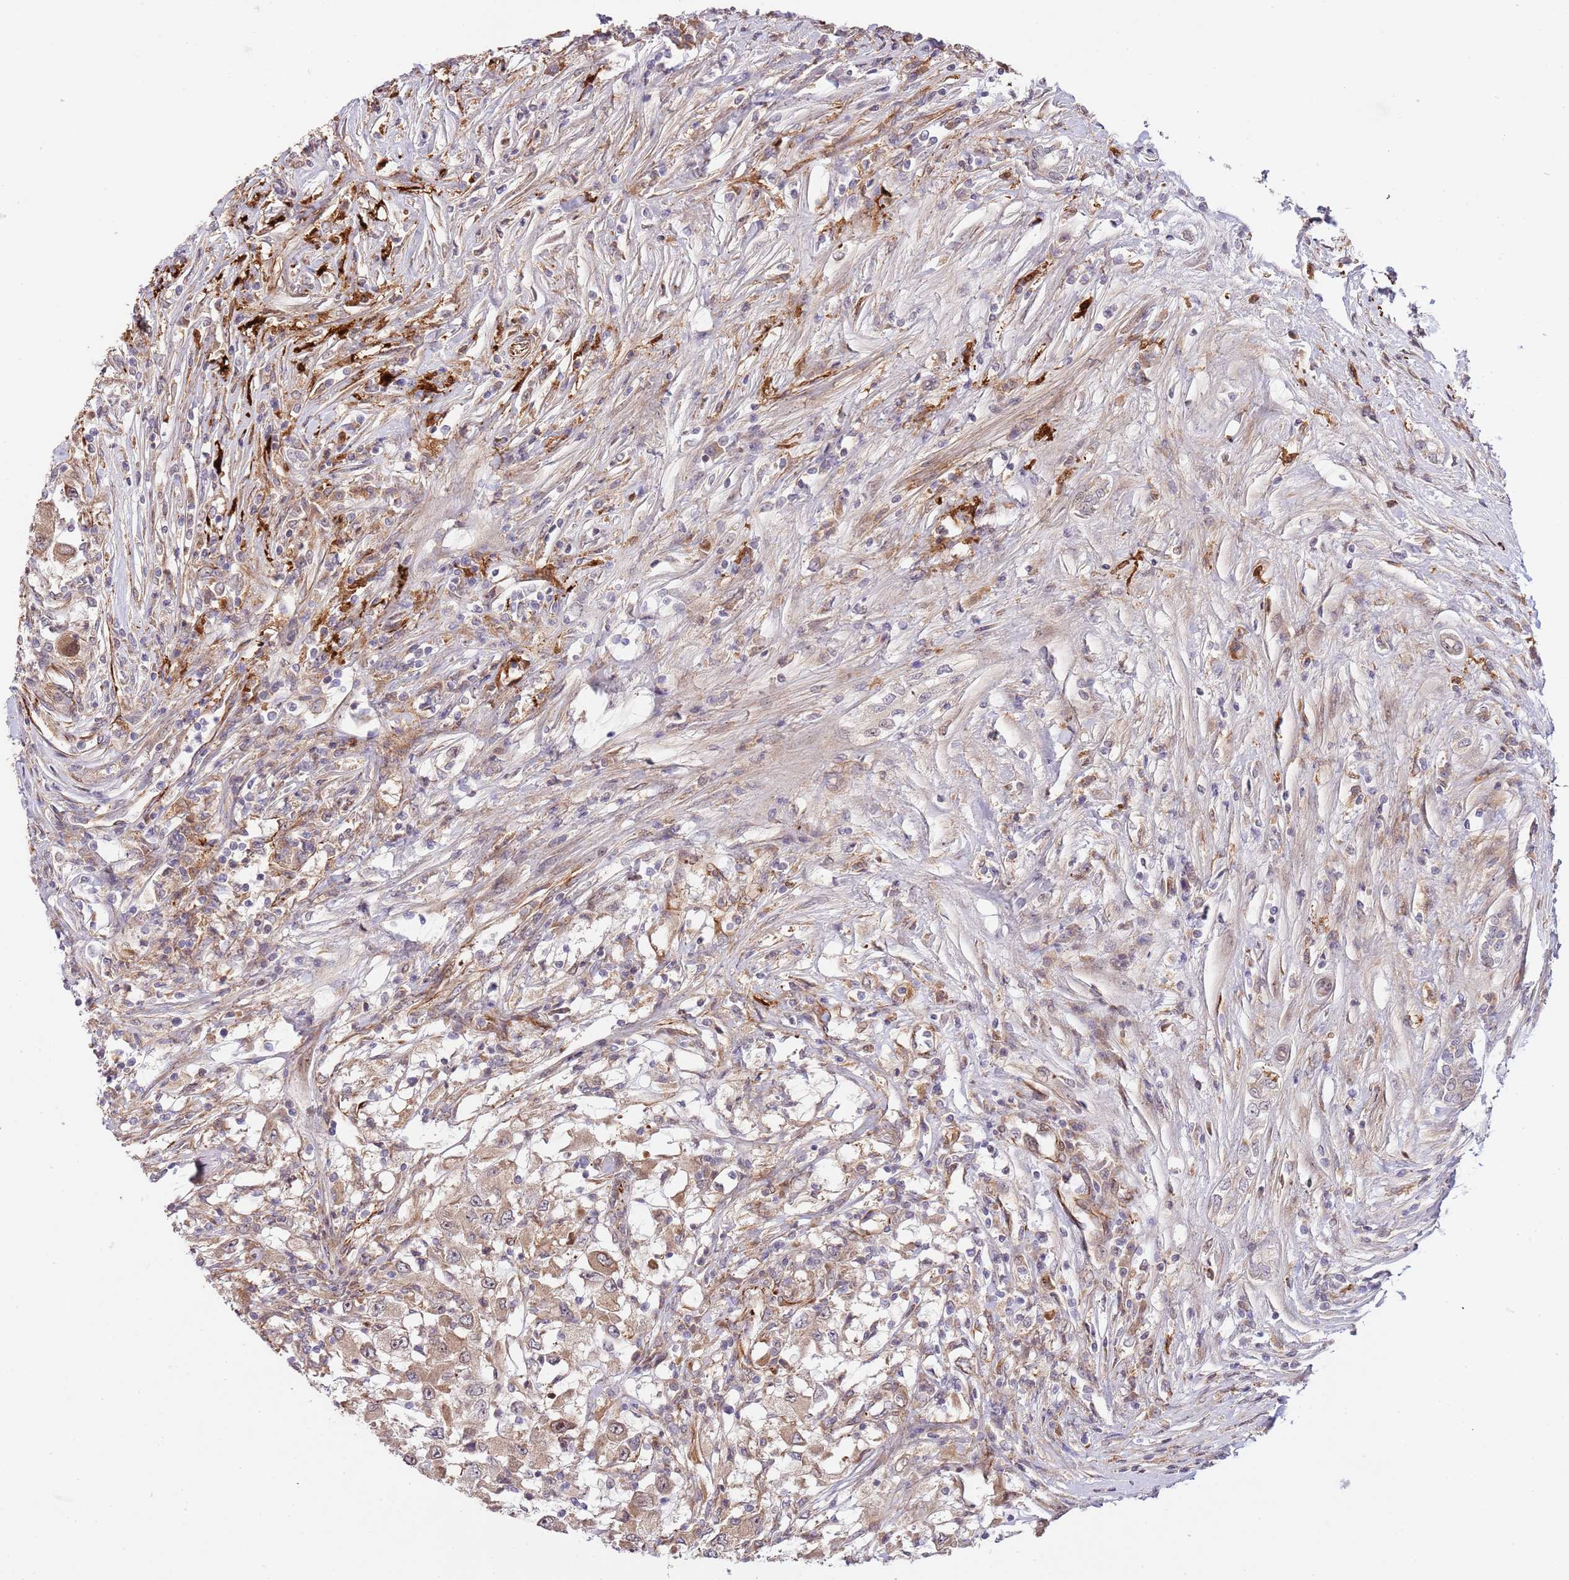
{"staining": {"intensity": "weak", "quantity": ">75%", "location": "cytoplasmic/membranous"}, "tissue": "renal cancer", "cell_type": "Tumor cells", "image_type": "cancer", "snomed": [{"axis": "morphology", "description": "Adenocarcinoma, NOS"}, {"axis": "topography", "description": "Kidney"}], "caption": "Human adenocarcinoma (renal) stained for a protein (brown) demonstrates weak cytoplasmic/membranous positive staining in approximately >75% of tumor cells.", "gene": "NEK3", "patient": {"sex": "female", "age": 67}}